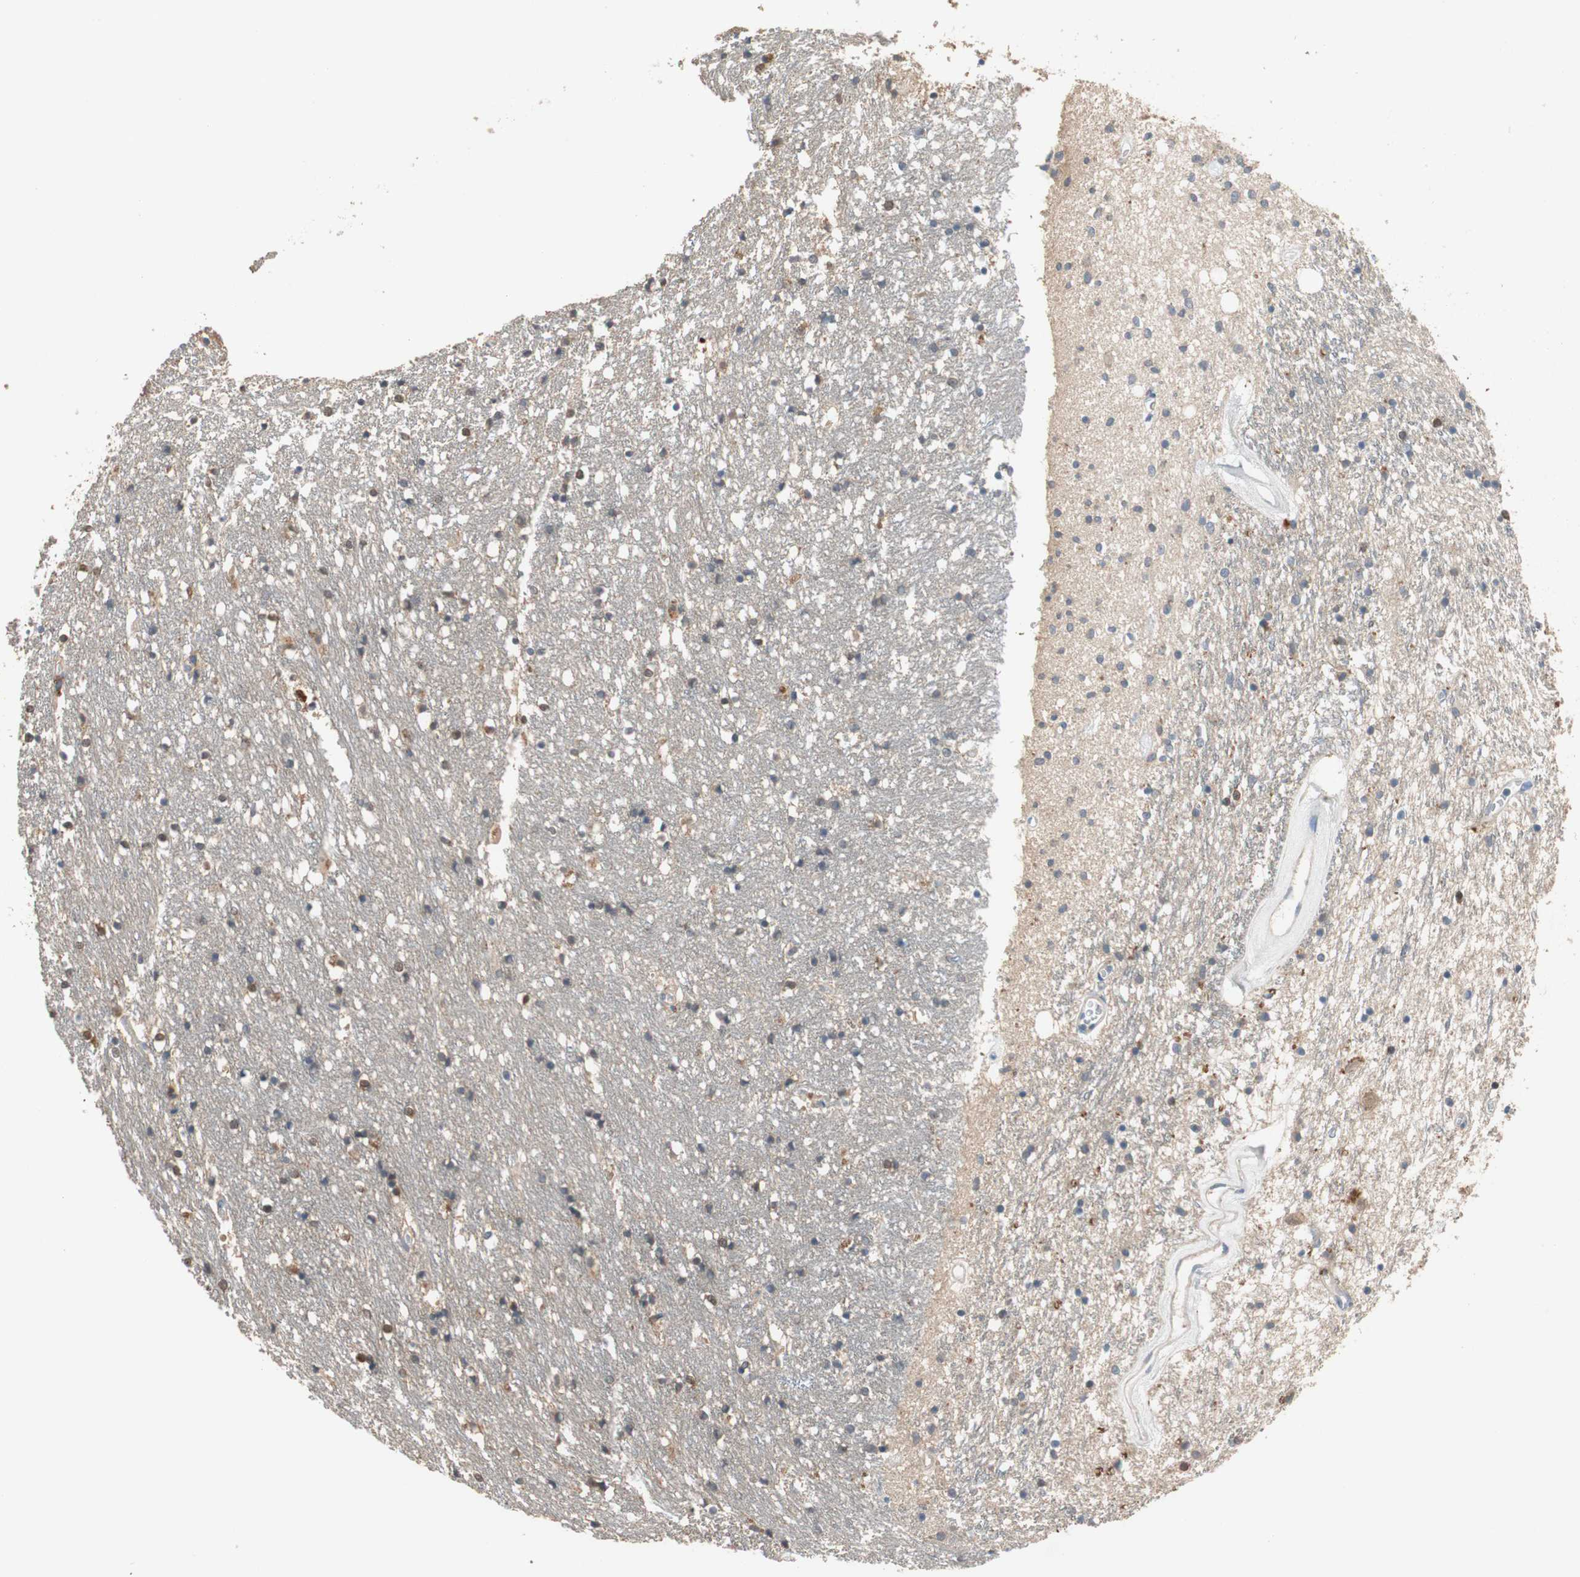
{"staining": {"intensity": "weak", "quantity": "<25%", "location": "cytoplasmic/membranous"}, "tissue": "caudate", "cell_type": "Glial cells", "image_type": "normal", "snomed": [{"axis": "morphology", "description": "Normal tissue, NOS"}, {"axis": "topography", "description": "Lateral ventricle wall"}], "caption": "A high-resolution image shows IHC staining of unremarkable caudate, which demonstrates no significant expression in glial cells.", "gene": "ADAP1", "patient": {"sex": "female", "age": 54}}